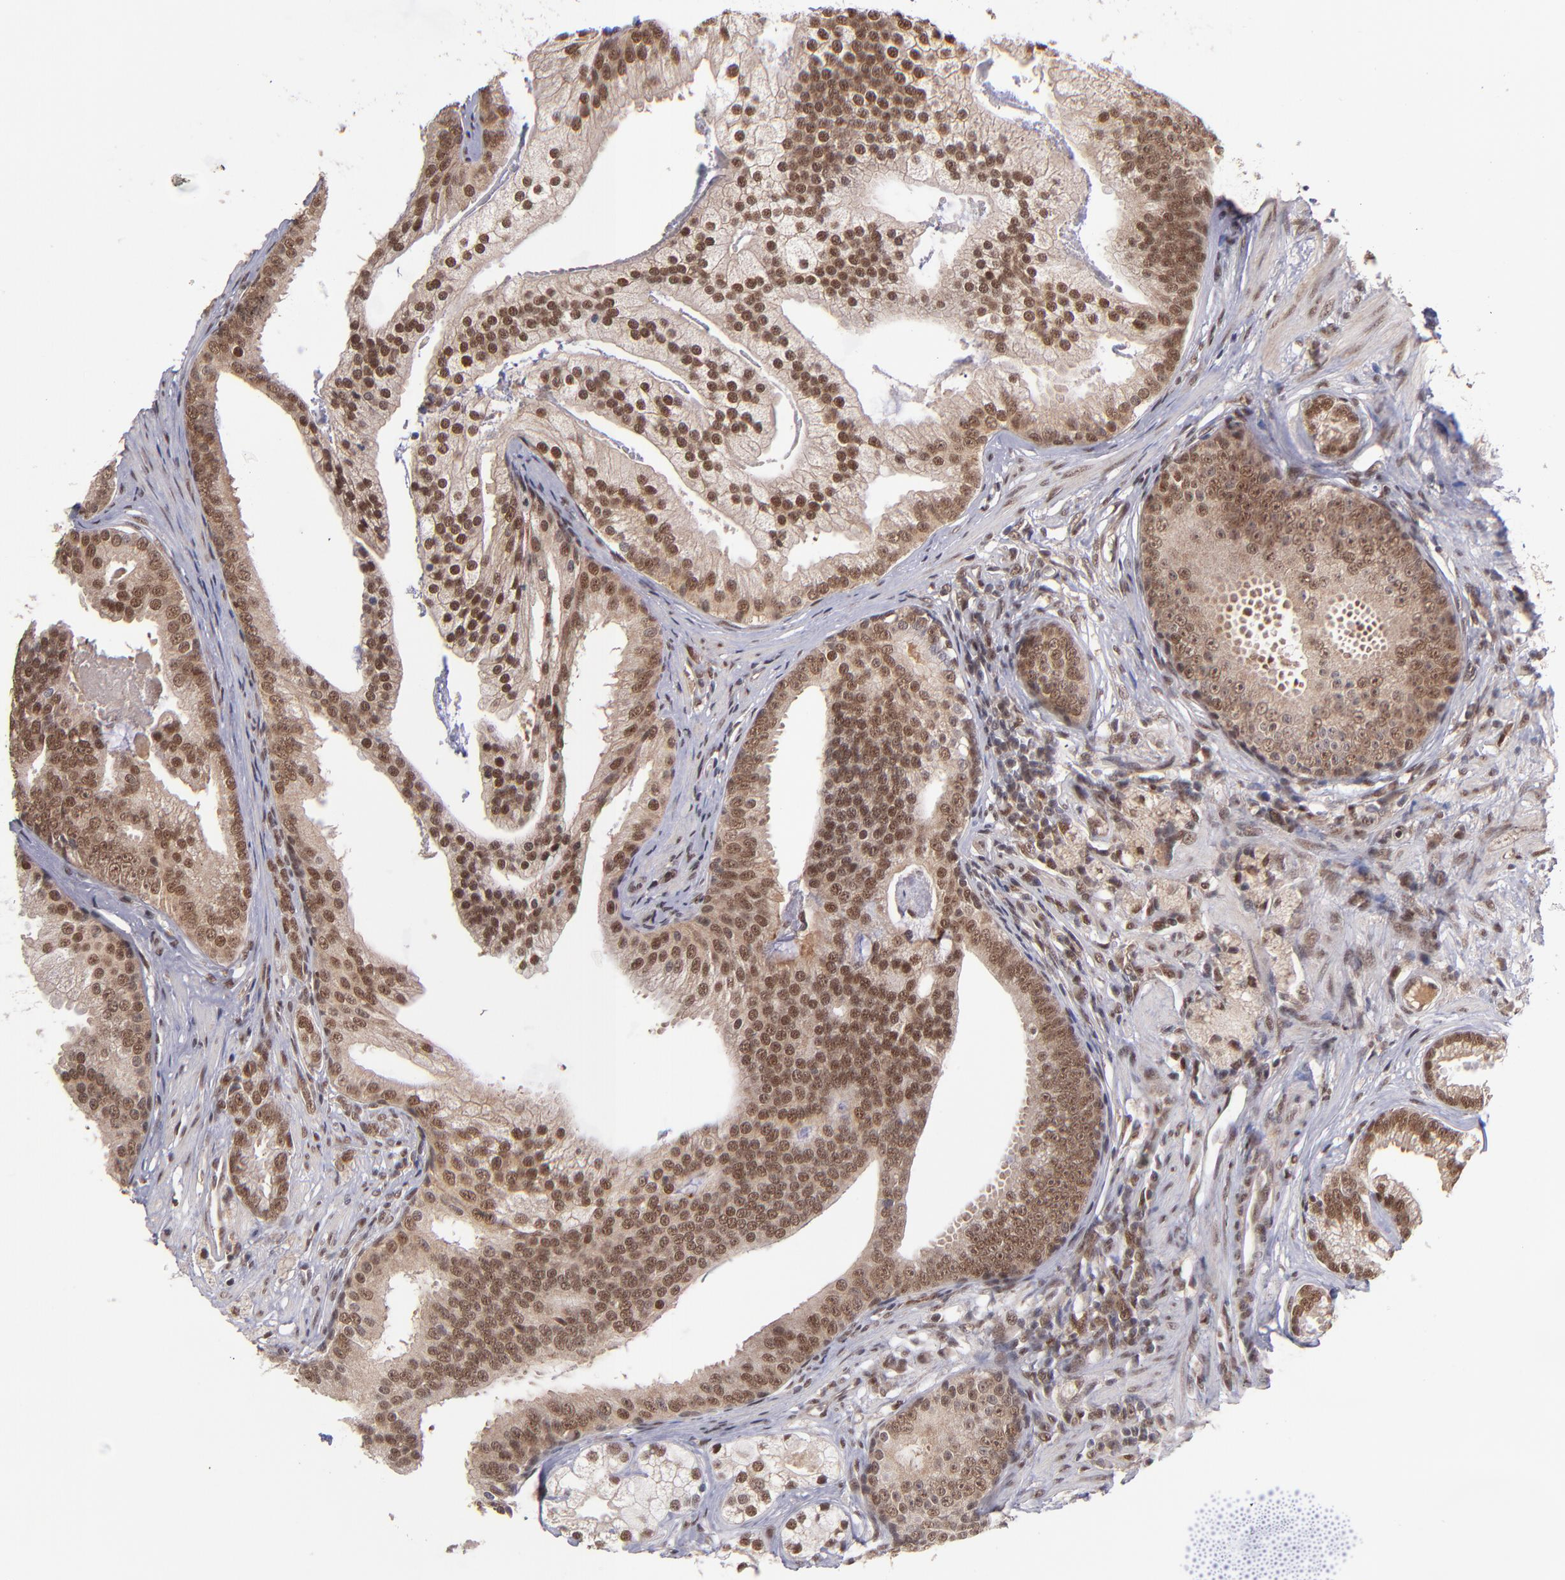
{"staining": {"intensity": "moderate", "quantity": ">75%", "location": "nuclear"}, "tissue": "prostate cancer", "cell_type": "Tumor cells", "image_type": "cancer", "snomed": [{"axis": "morphology", "description": "Adenocarcinoma, Low grade"}, {"axis": "topography", "description": "Prostate"}], "caption": "Protein analysis of prostate low-grade adenocarcinoma tissue demonstrates moderate nuclear staining in approximately >75% of tumor cells.", "gene": "EP300", "patient": {"sex": "male", "age": 58}}